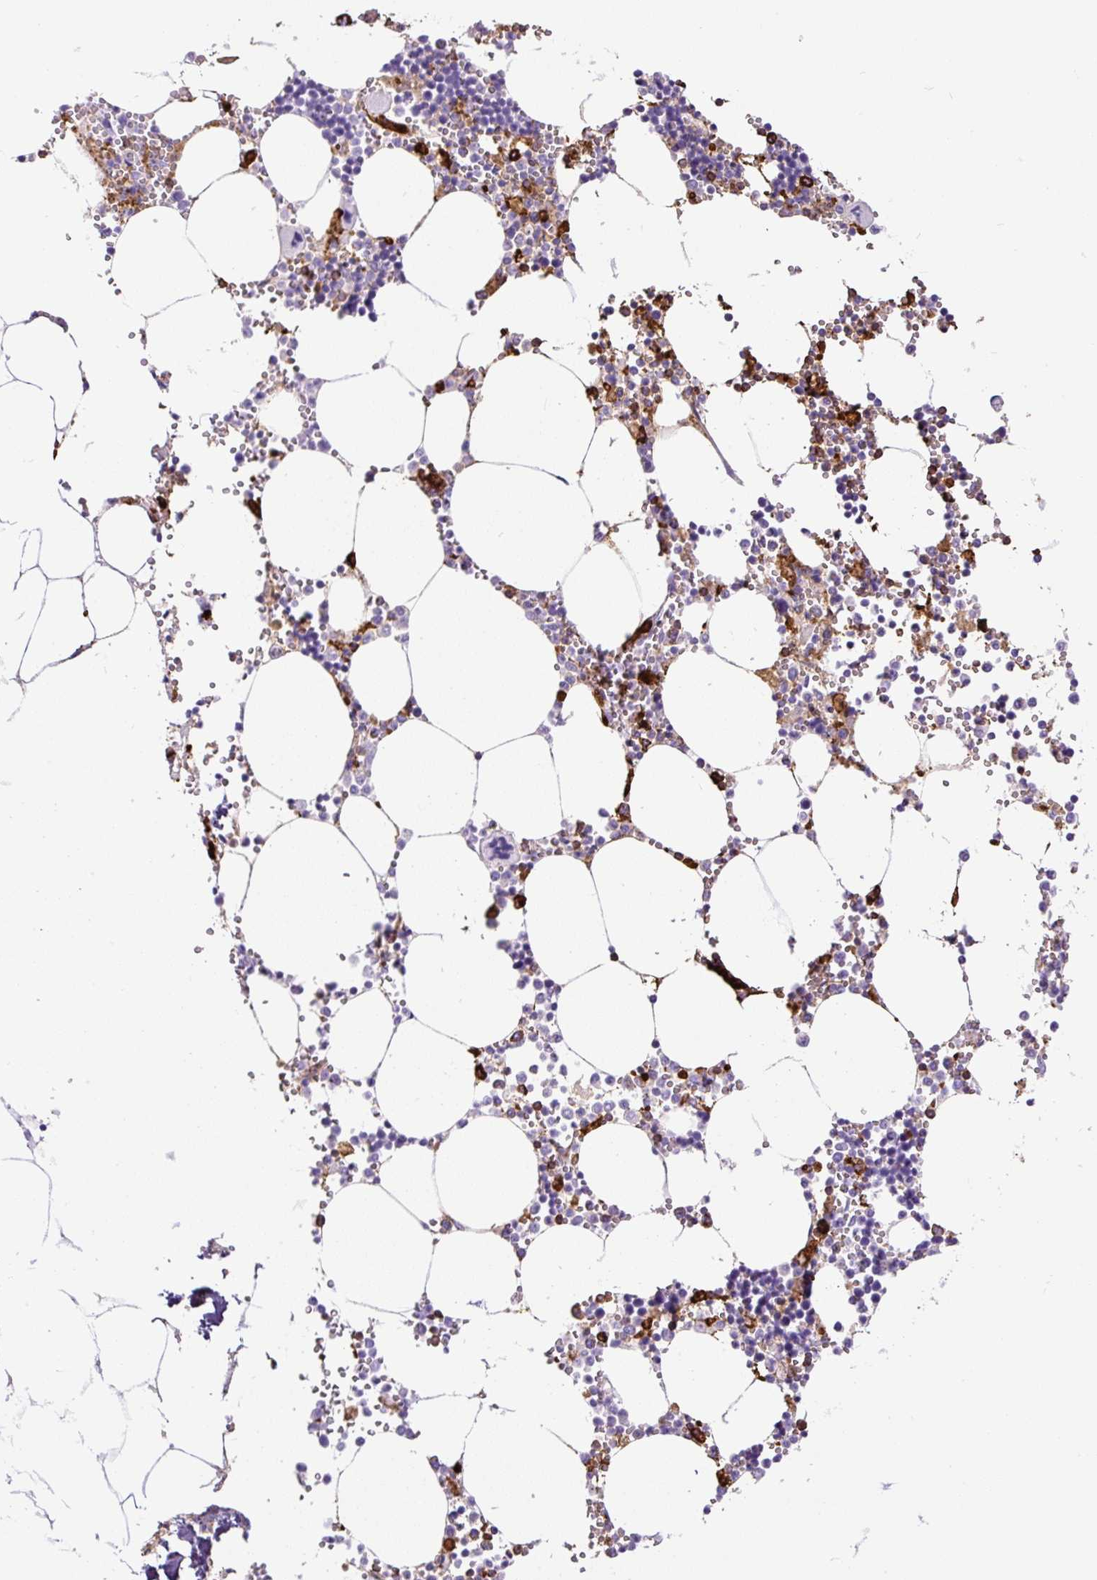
{"staining": {"intensity": "strong", "quantity": "<25%", "location": "cytoplasmic/membranous"}, "tissue": "bone marrow", "cell_type": "Hematopoietic cells", "image_type": "normal", "snomed": [{"axis": "morphology", "description": "Normal tissue, NOS"}, {"axis": "topography", "description": "Bone marrow"}], "caption": "A medium amount of strong cytoplasmic/membranous positivity is appreciated in approximately <25% of hematopoietic cells in normal bone marrow.", "gene": "HLA", "patient": {"sex": "male", "age": 54}}